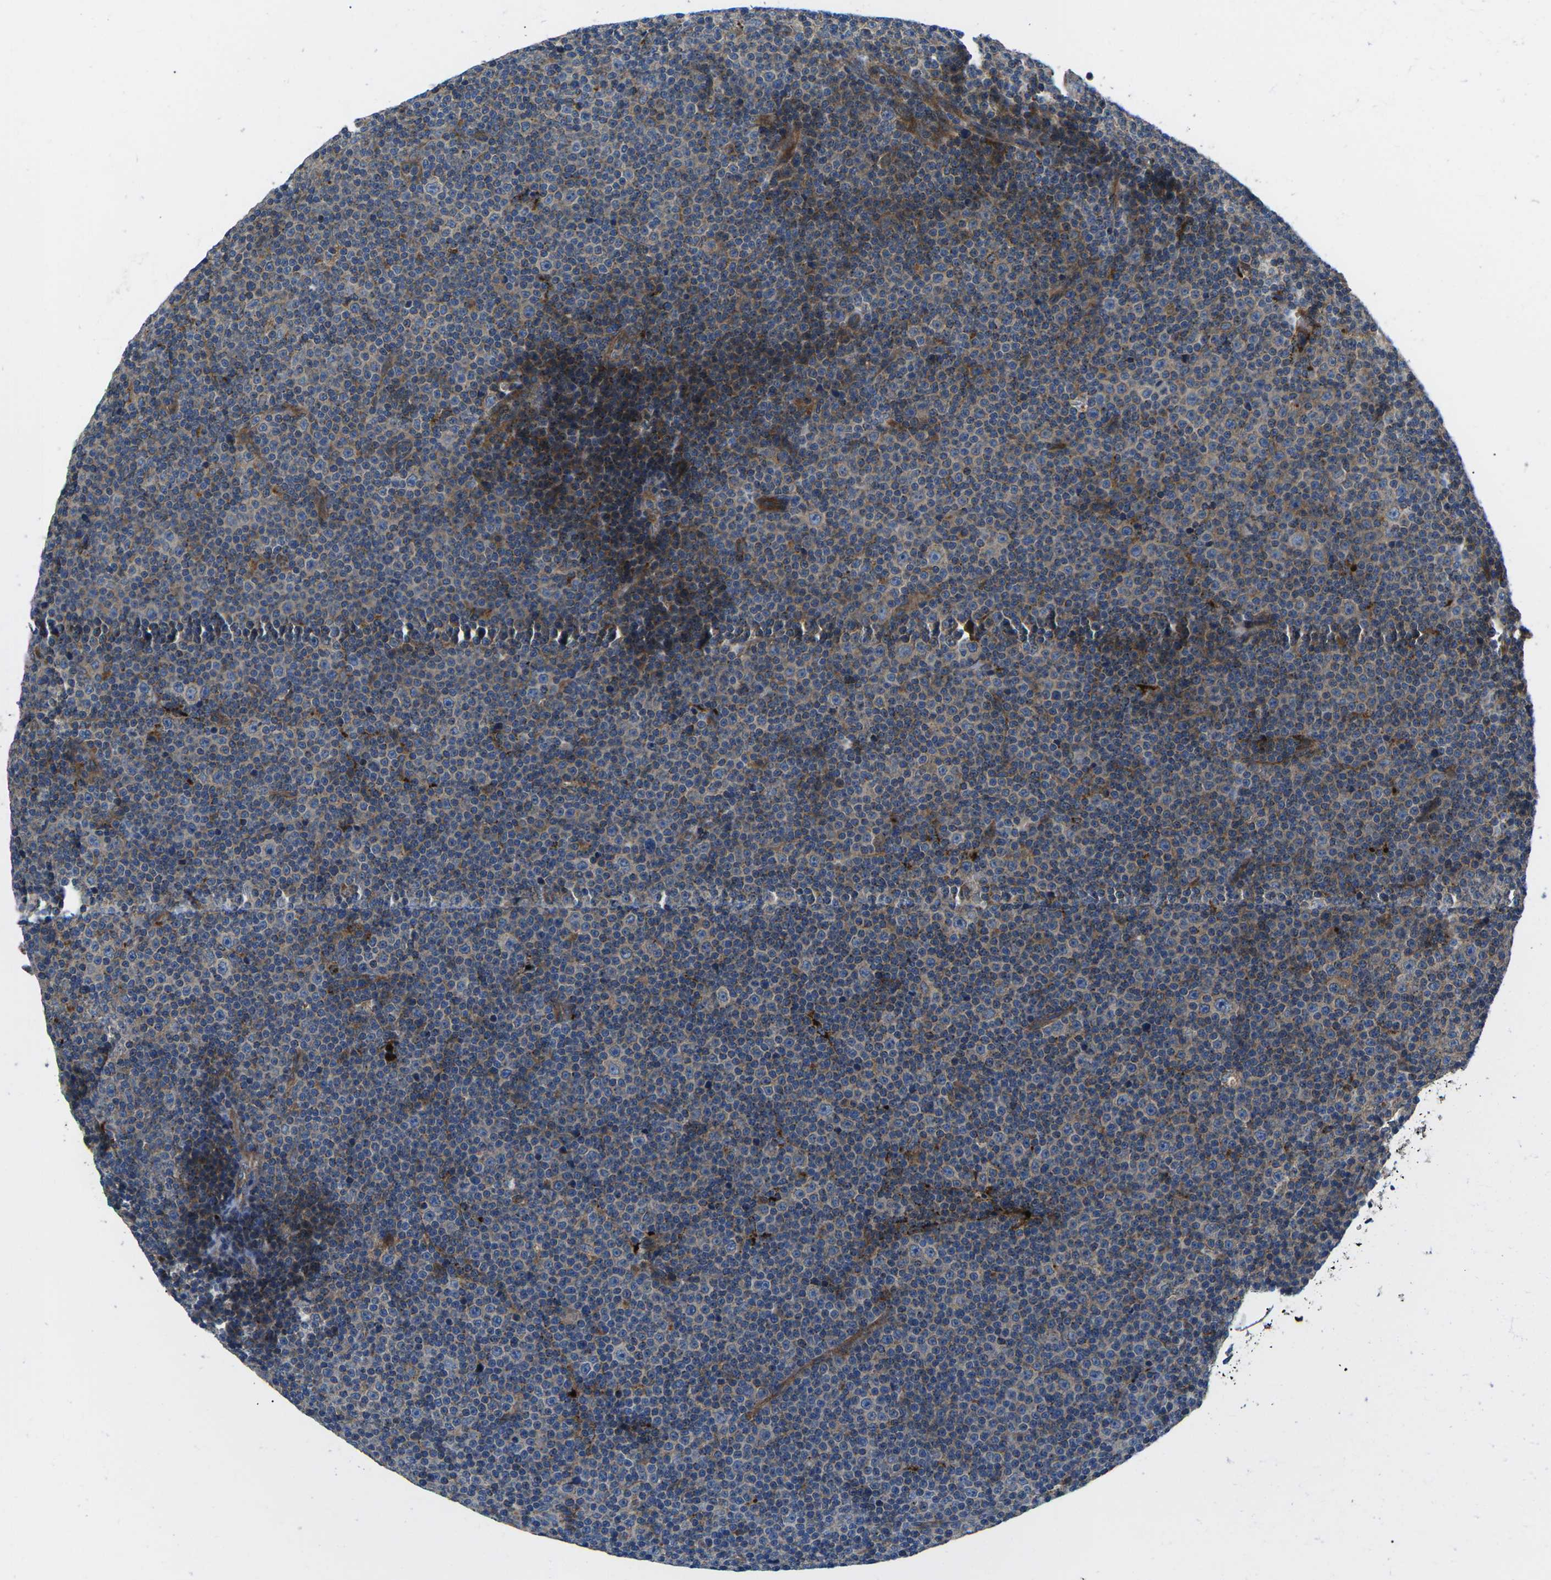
{"staining": {"intensity": "weak", "quantity": "<25%", "location": "cytoplasmic/membranous"}, "tissue": "lymphoma", "cell_type": "Tumor cells", "image_type": "cancer", "snomed": [{"axis": "morphology", "description": "Malignant lymphoma, non-Hodgkin's type, Low grade"}, {"axis": "topography", "description": "Lymph node"}], "caption": "This photomicrograph is of lymphoma stained with immunohistochemistry to label a protein in brown with the nuclei are counter-stained blue. There is no positivity in tumor cells.", "gene": "DLG1", "patient": {"sex": "female", "age": 67}}